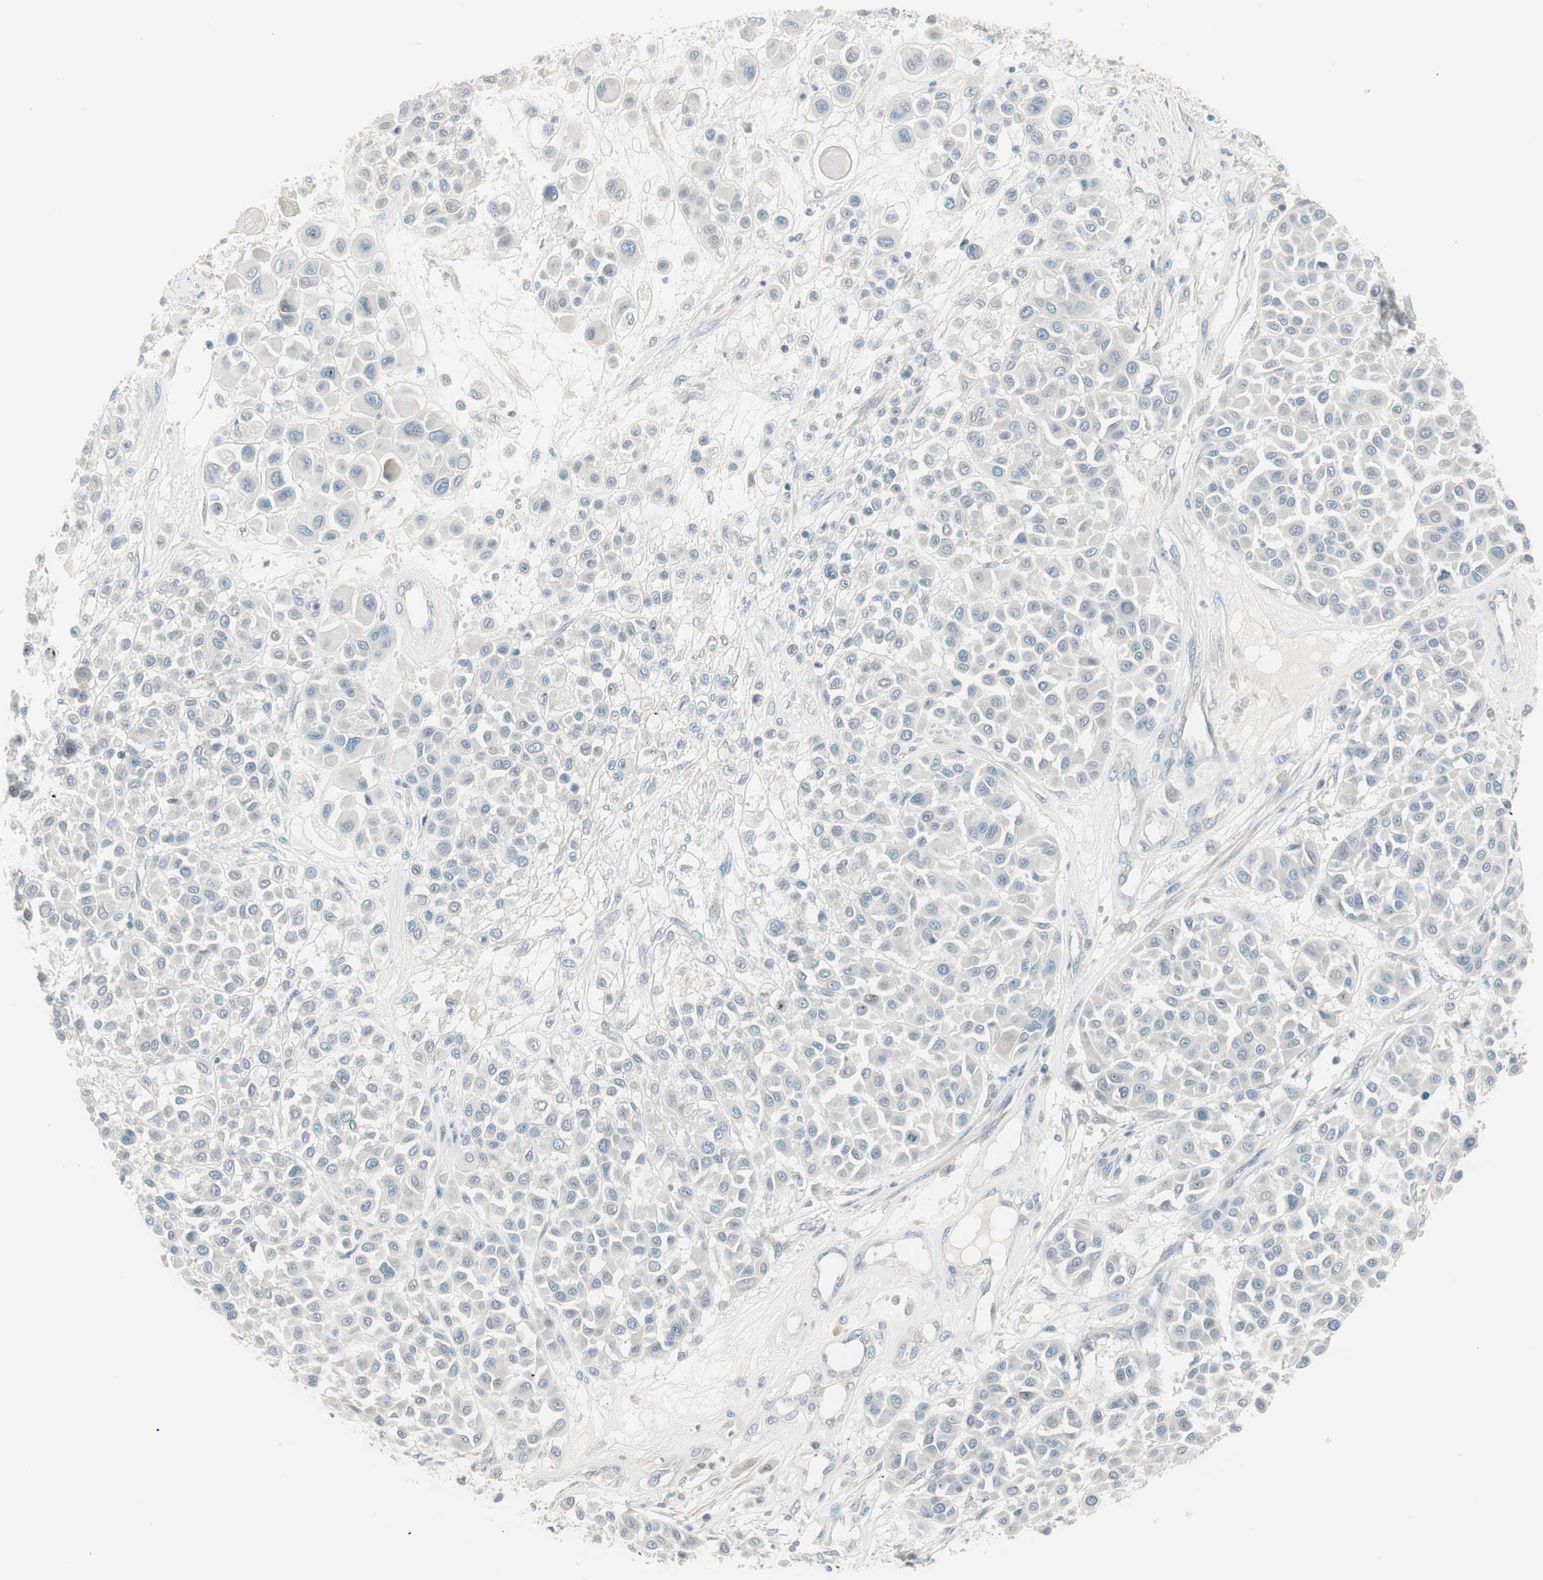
{"staining": {"intensity": "negative", "quantity": "none", "location": "none"}, "tissue": "melanoma", "cell_type": "Tumor cells", "image_type": "cancer", "snomed": [{"axis": "morphology", "description": "Malignant melanoma, Metastatic site"}, {"axis": "topography", "description": "Soft tissue"}], "caption": "High magnification brightfield microscopy of malignant melanoma (metastatic site) stained with DAB (3,3'-diaminobenzidine) (brown) and counterstained with hematoxylin (blue): tumor cells show no significant expression.", "gene": "TACR3", "patient": {"sex": "male", "age": 41}}